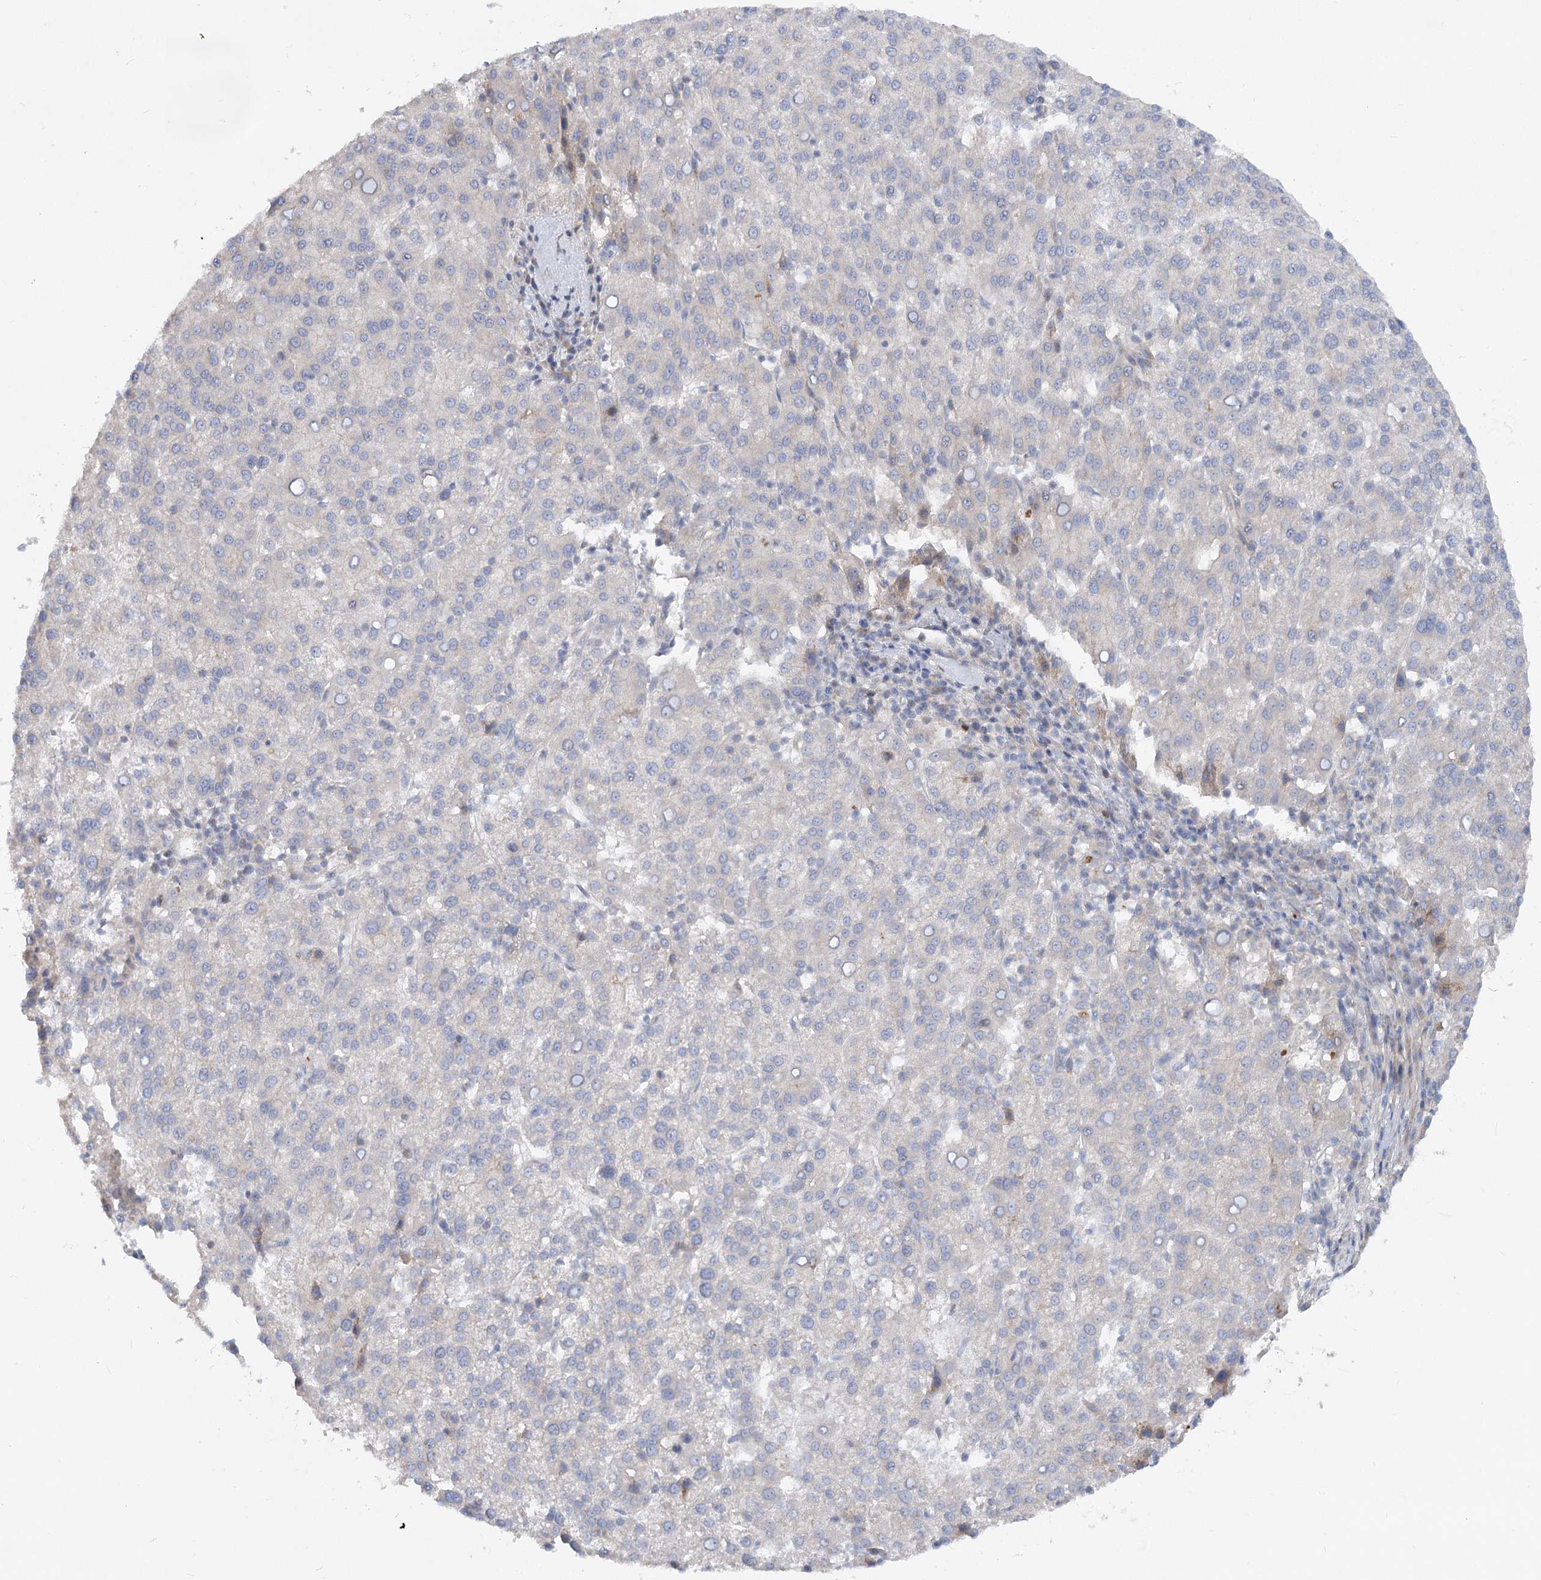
{"staining": {"intensity": "negative", "quantity": "none", "location": "none"}, "tissue": "liver cancer", "cell_type": "Tumor cells", "image_type": "cancer", "snomed": [{"axis": "morphology", "description": "Carcinoma, Hepatocellular, NOS"}, {"axis": "topography", "description": "Liver"}], "caption": "The immunohistochemistry image has no significant staining in tumor cells of liver cancer (hepatocellular carcinoma) tissue.", "gene": "FGF19", "patient": {"sex": "female", "age": 58}}